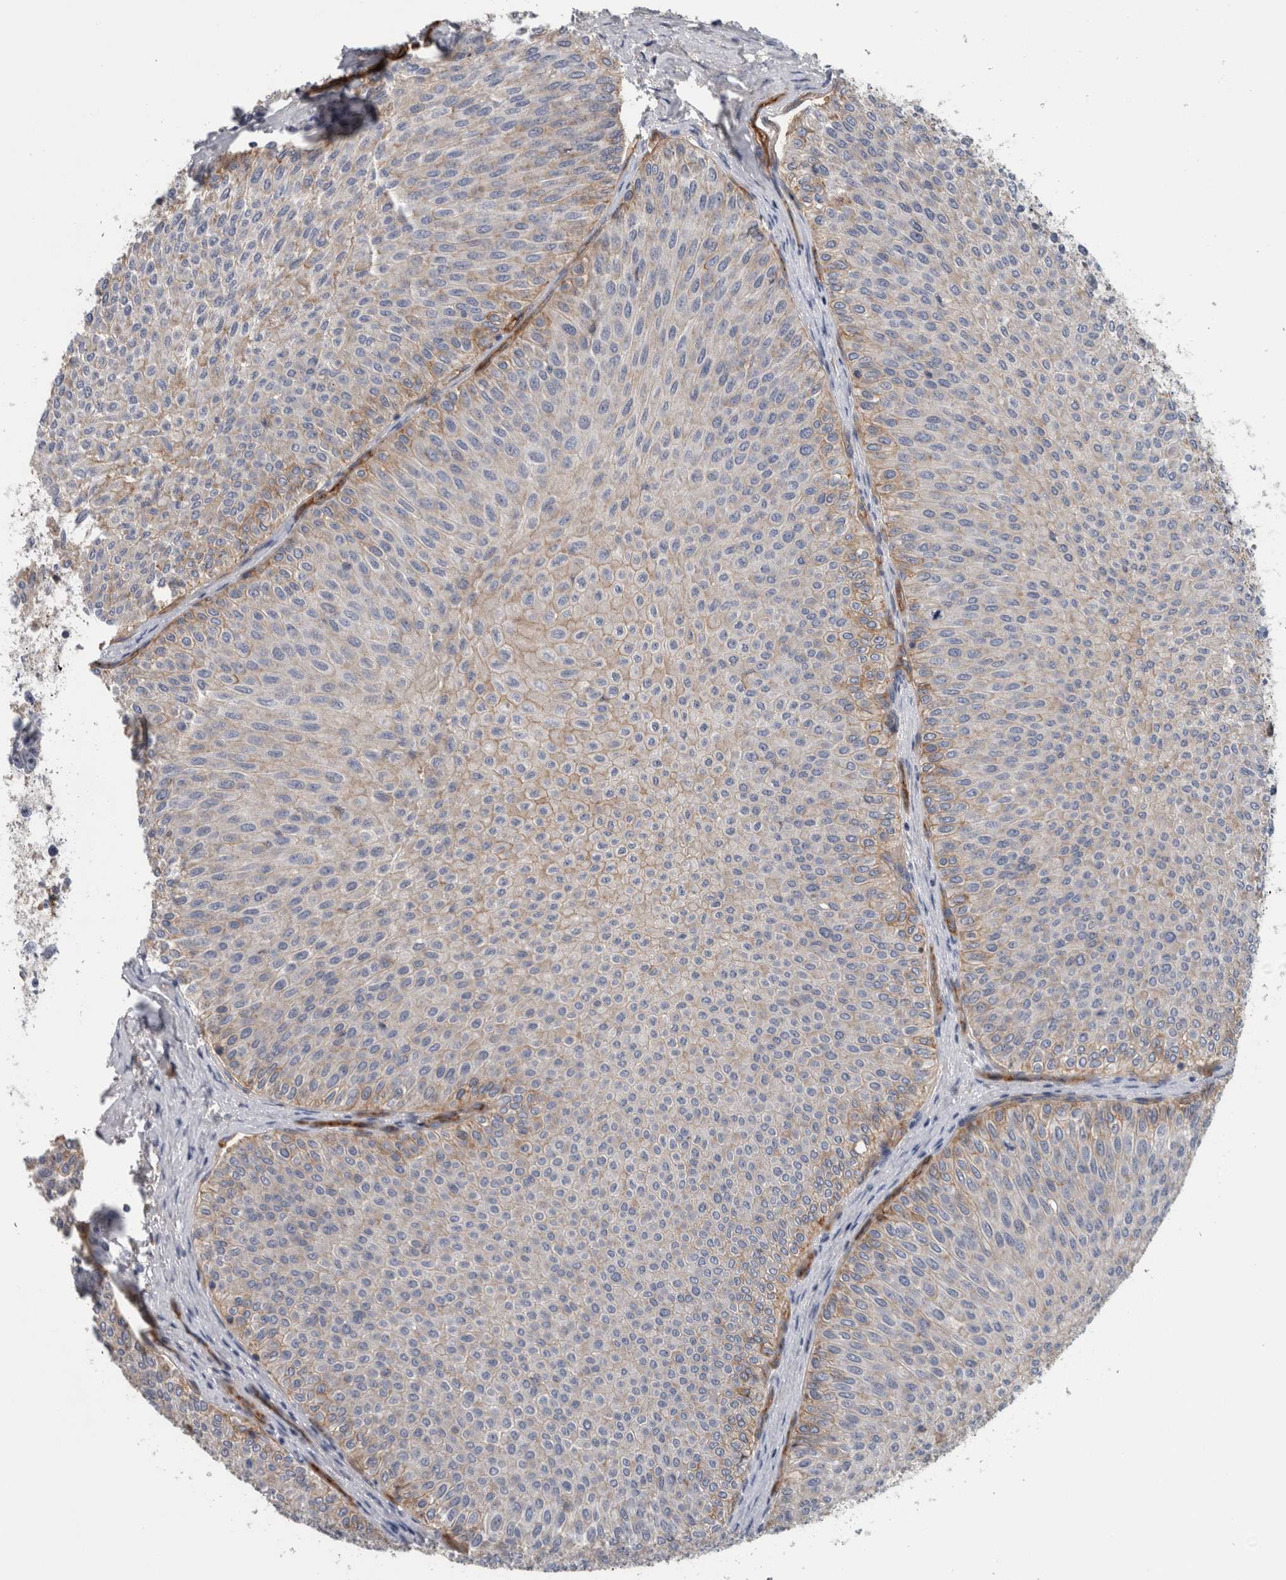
{"staining": {"intensity": "weak", "quantity": "<25%", "location": "cytoplasmic/membranous"}, "tissue": "urothelial cancer", "cell_type": "Tumor cells", "image_type": "cancer", "snomed": [{"axis": "morphology", "description": "Urothelial carcinoma, Low grade"}, {"axis": "topography", "description": "Urinary bladder"}], "caption": "The immunohistochemistry (IHC) image has no significant expression in tumor cells of low-grade urothelial carcinoma tissue.", "gene": "CD59", "patient": {"sex": "male", "age": 78}}